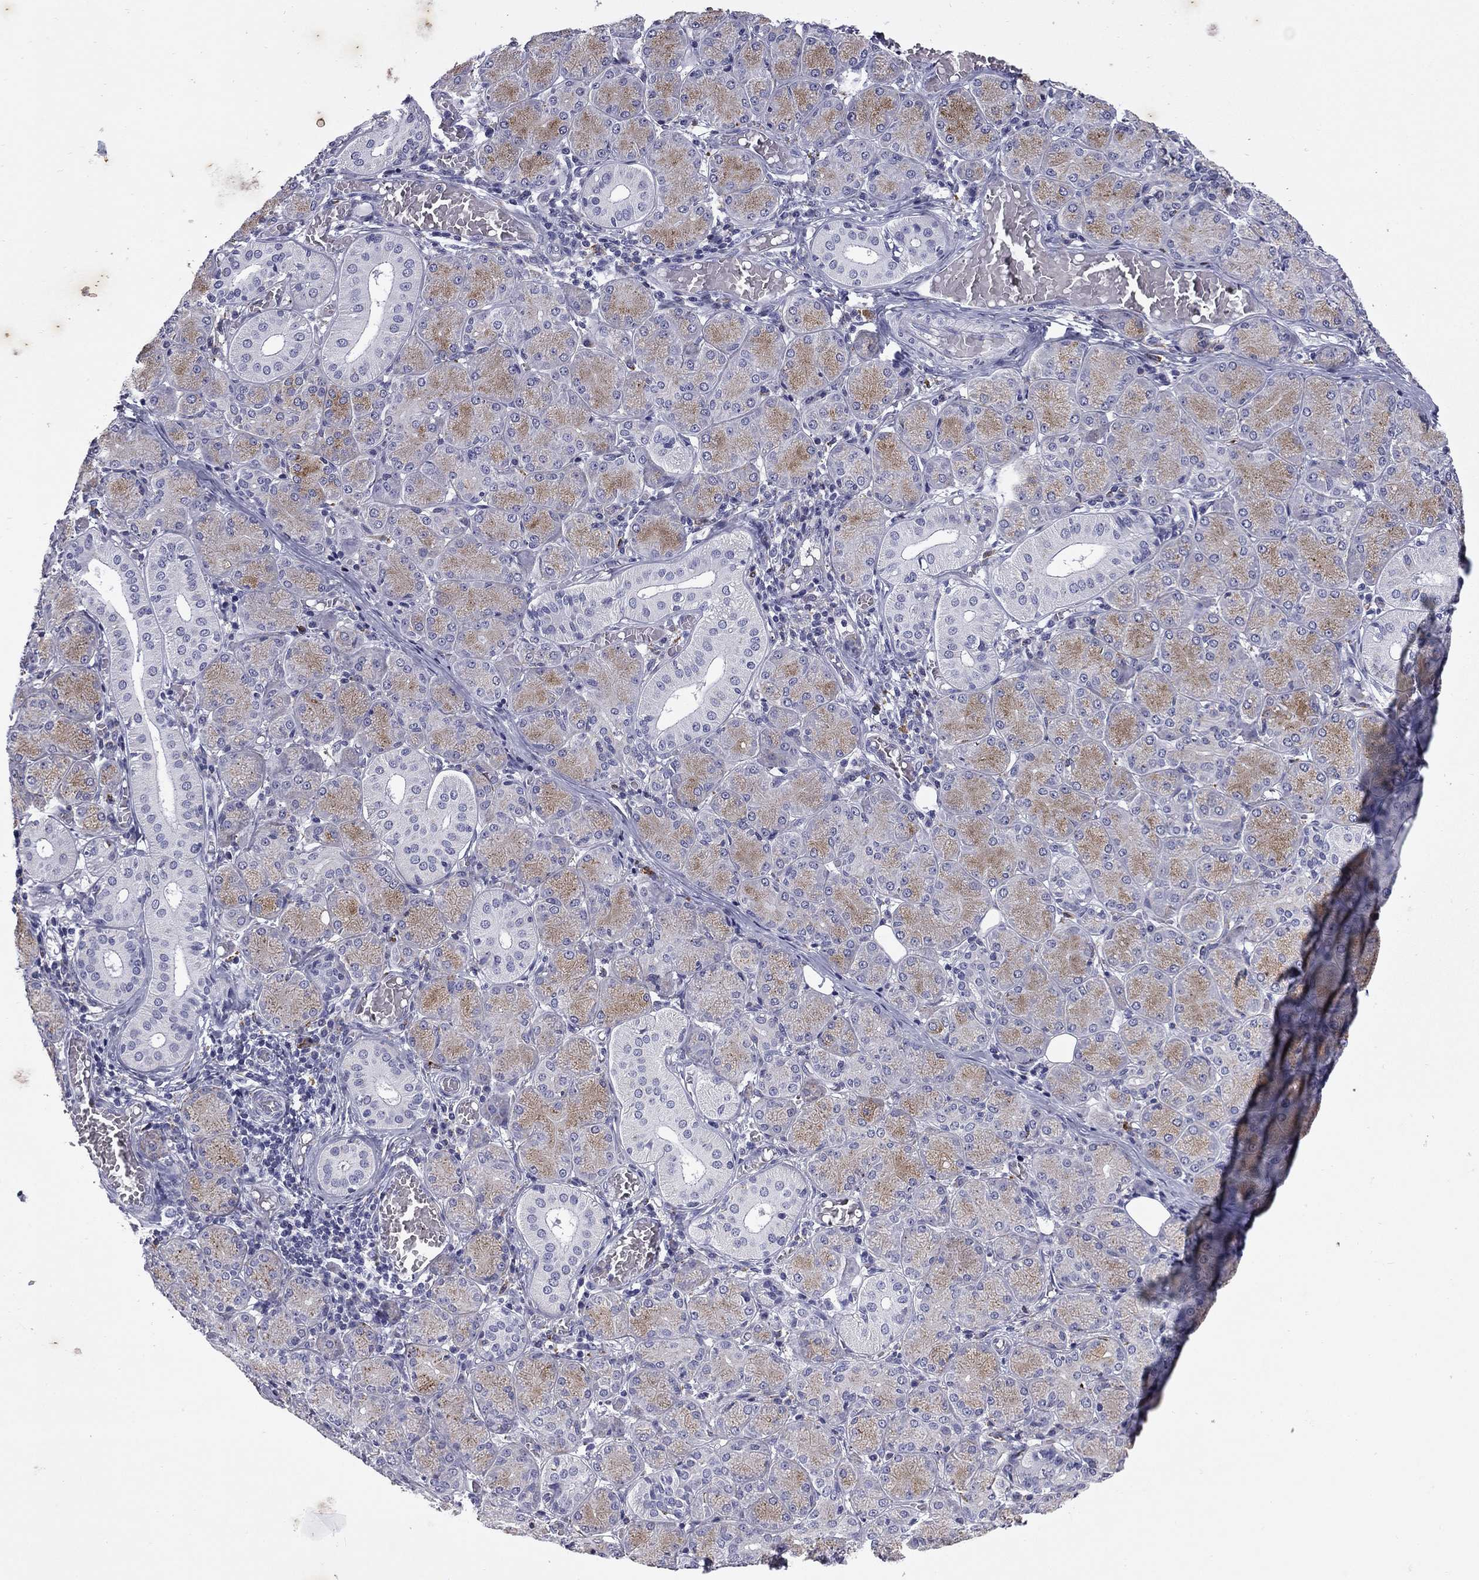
{"staining": {"intensity": "moderate", "quantity": "25%-75%", "location": "cytoplasmic/membranous"}, "tissue": "salivary gland", "cell_type": "Glandular cells", "image_type": "normal", "snomed": [{"axis": "morphology", "description": "Normal tissue, NOS"}, {"axis": "topography", "description": "Salivary gland"}, {"axis": "topography", "description": "Peripheral nerve tissue"}], "caption": "The immunohistochemical stain labels moderate cytoplasmic/membranous expression in glandular cells of benign salivary gland. Immunohistochemistry stains the protein of interest in brown and the nuclei are stained blue.", "gene": "MADCAM1", "patient": {"sex": "female", "age": 24}}